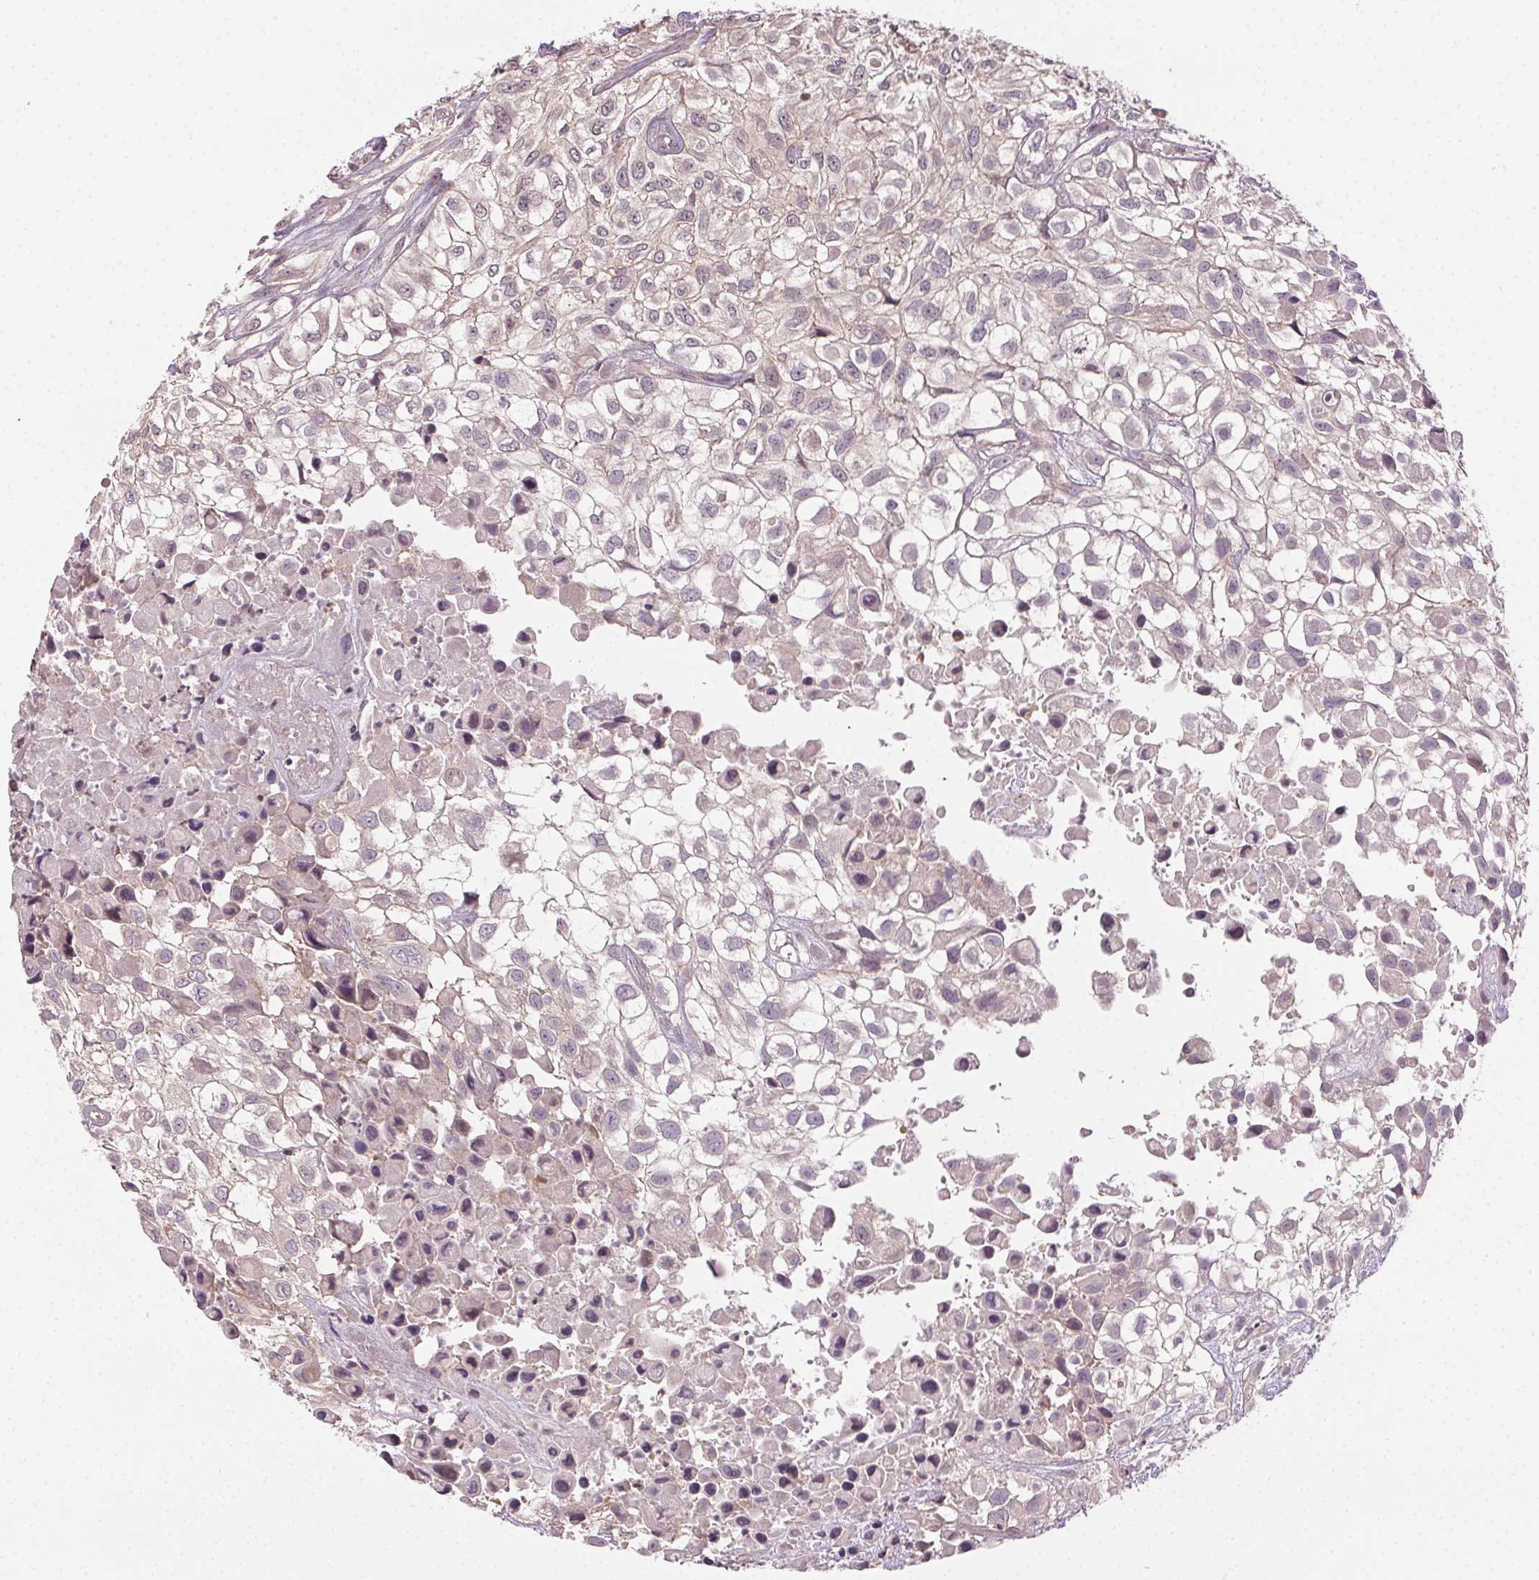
{"staining": {"intensity": "weak", "quantity": "25%-75%", "location": "cytoplasmic/membranous"}, "tissue": "urothelial cancer", "cell_type": "Tumor cells", "image_type": "cancer", "snomed": [{"axis": "morphology", "description": "Urothelial carcinoma, High grade"}, {"axis": "topography", "description": "Urinary bladder"}], "caption": "IHC of human high-grade urothelial carcinoma exhibits low levels of weak cytoplasmic/membranous staining in approximately 25%-75% of tumor cells. Immunohistochemistry stains the protein in brown and the nuclei are stained blue.", "gene": "ATP1B3", "patient": {"sex": "male", "age": 56}}